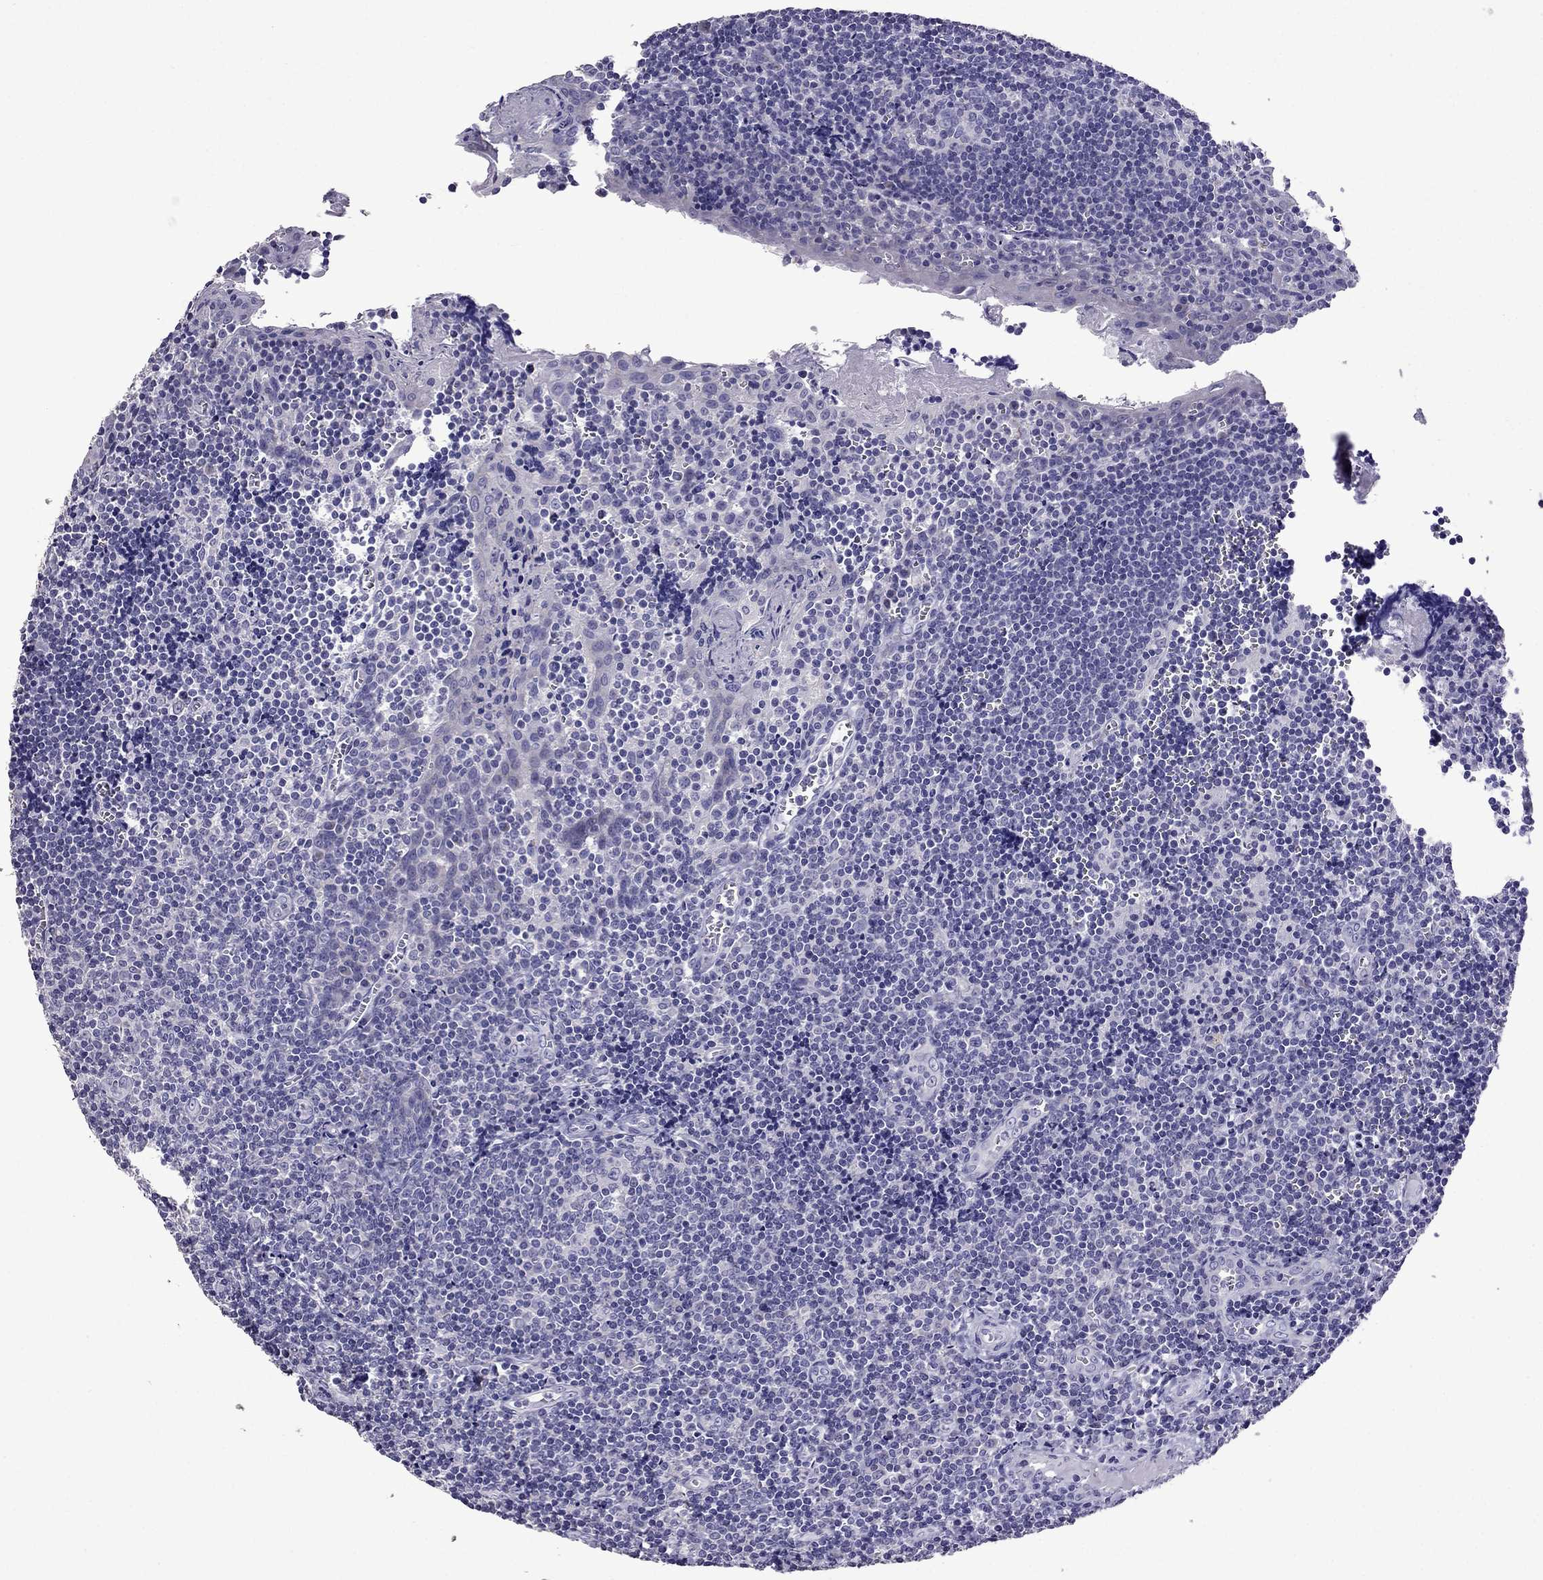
{"staining": {"intensity": "negative", "quantity": "none", "location": "none"}, "tissue": "tonsil", "cell_type": "Germinal center cells", "image_type": "normal", "snomed": [{"axis": "morphology", "description": "Normal tissue, NOS"}, {"axis": "morphology", "description": "Inflammation, NOS"}, {"axis": "topography", "description": "Tonsil"}], "caption": "Immunohistochemistry (IHC) micrograph of benign human tonsil stained for a protein (brown), which reveals no positivity in germinal center cells.", "gene": "OXCT2", "patient": {"sex": "female", "age": 31}}